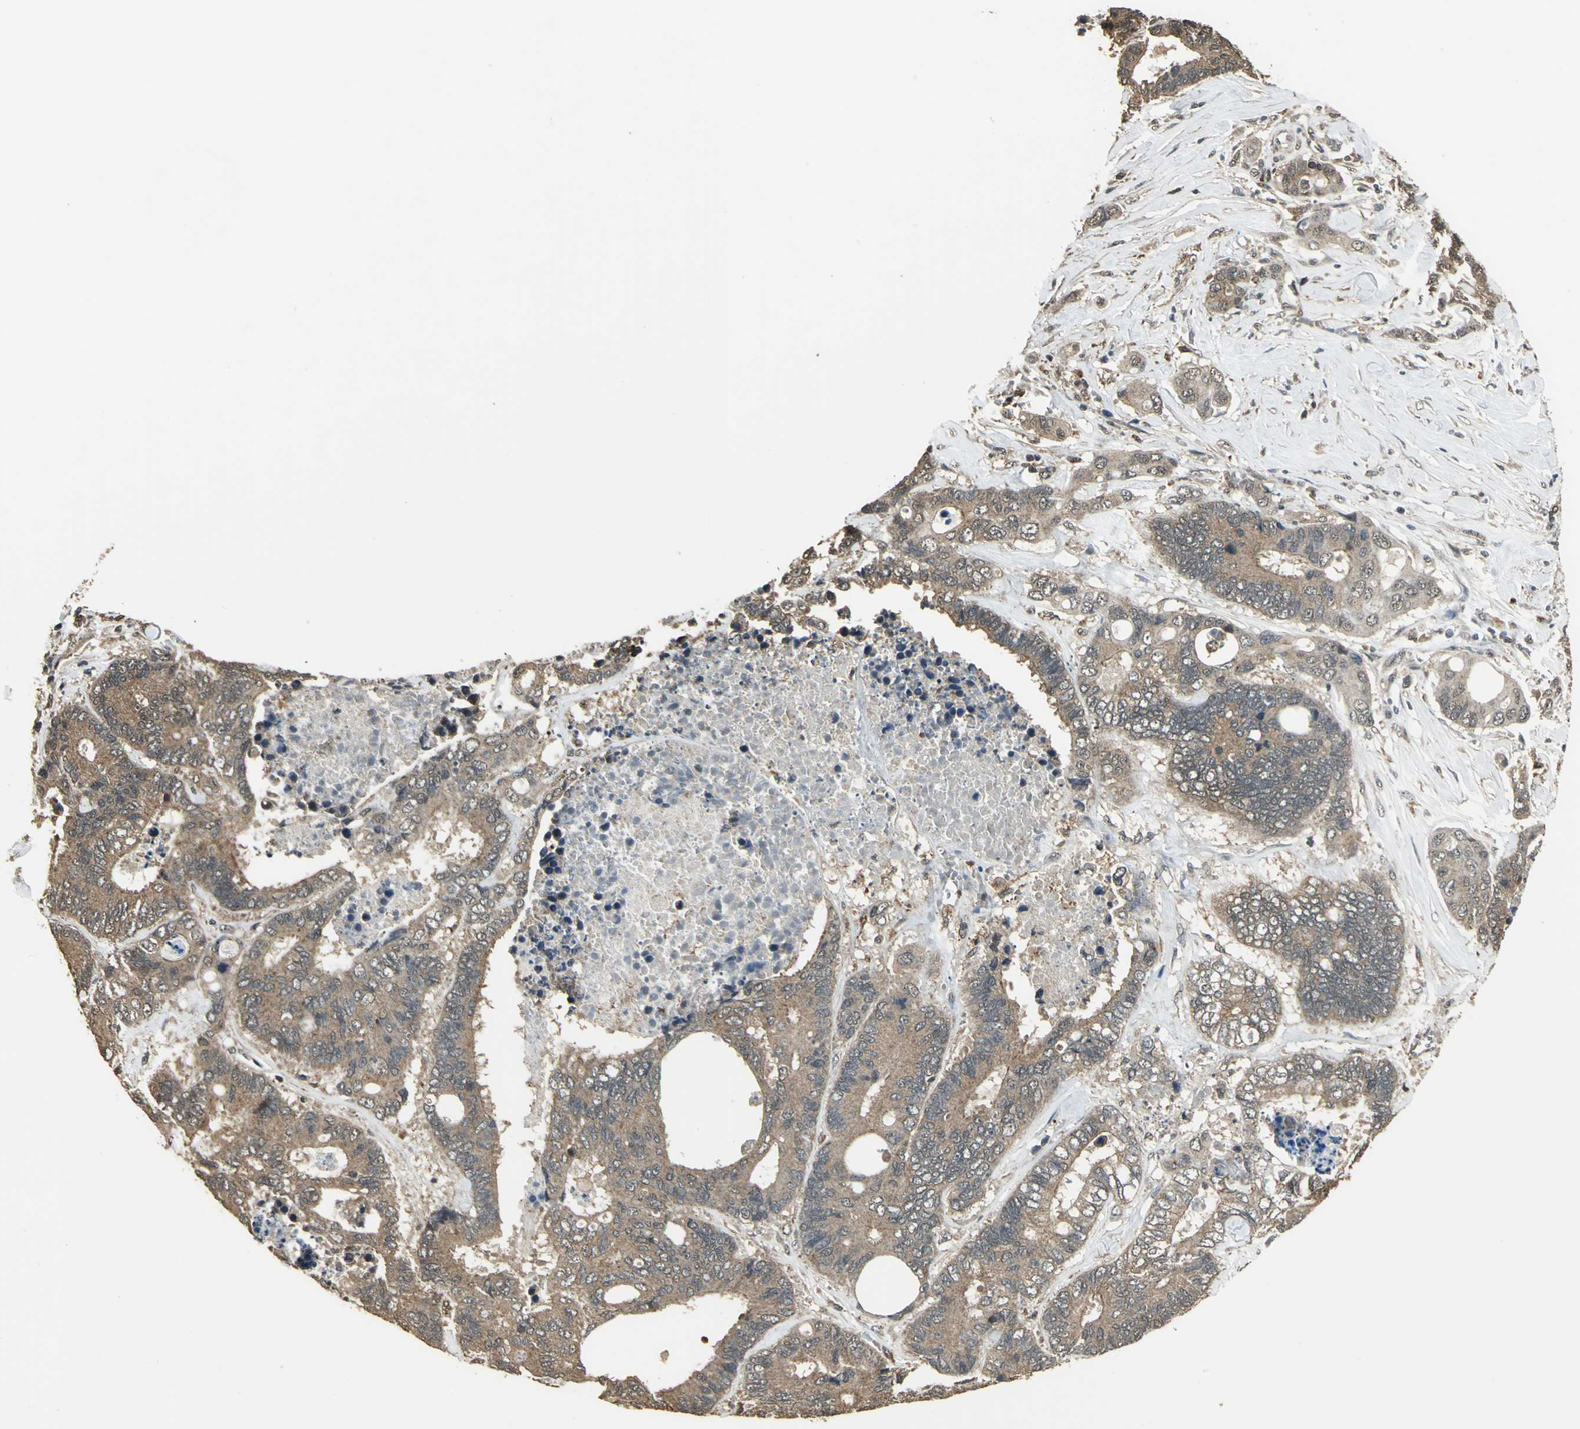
{"staining": {"intensity": "moderate", "quantity": ">75%", "location": "cytoplasmic/membranous"}, "tissue": "colorectal cancer", "cell_type": "Tumor cells", "image_type": "cancer", "snomed": [{"axis": "morphology", "description": "Adenocarcinoma, NOS"}, {"axis": "topography", "description": "Colon"}], "caption": "Tumor cells reveal moderate cytoplasmic/membranous expression in about >75% of cells in colorectal adenocarcinoma.", "gene": "UCHL5", "patient": {"sex": "female", "age": 70}}